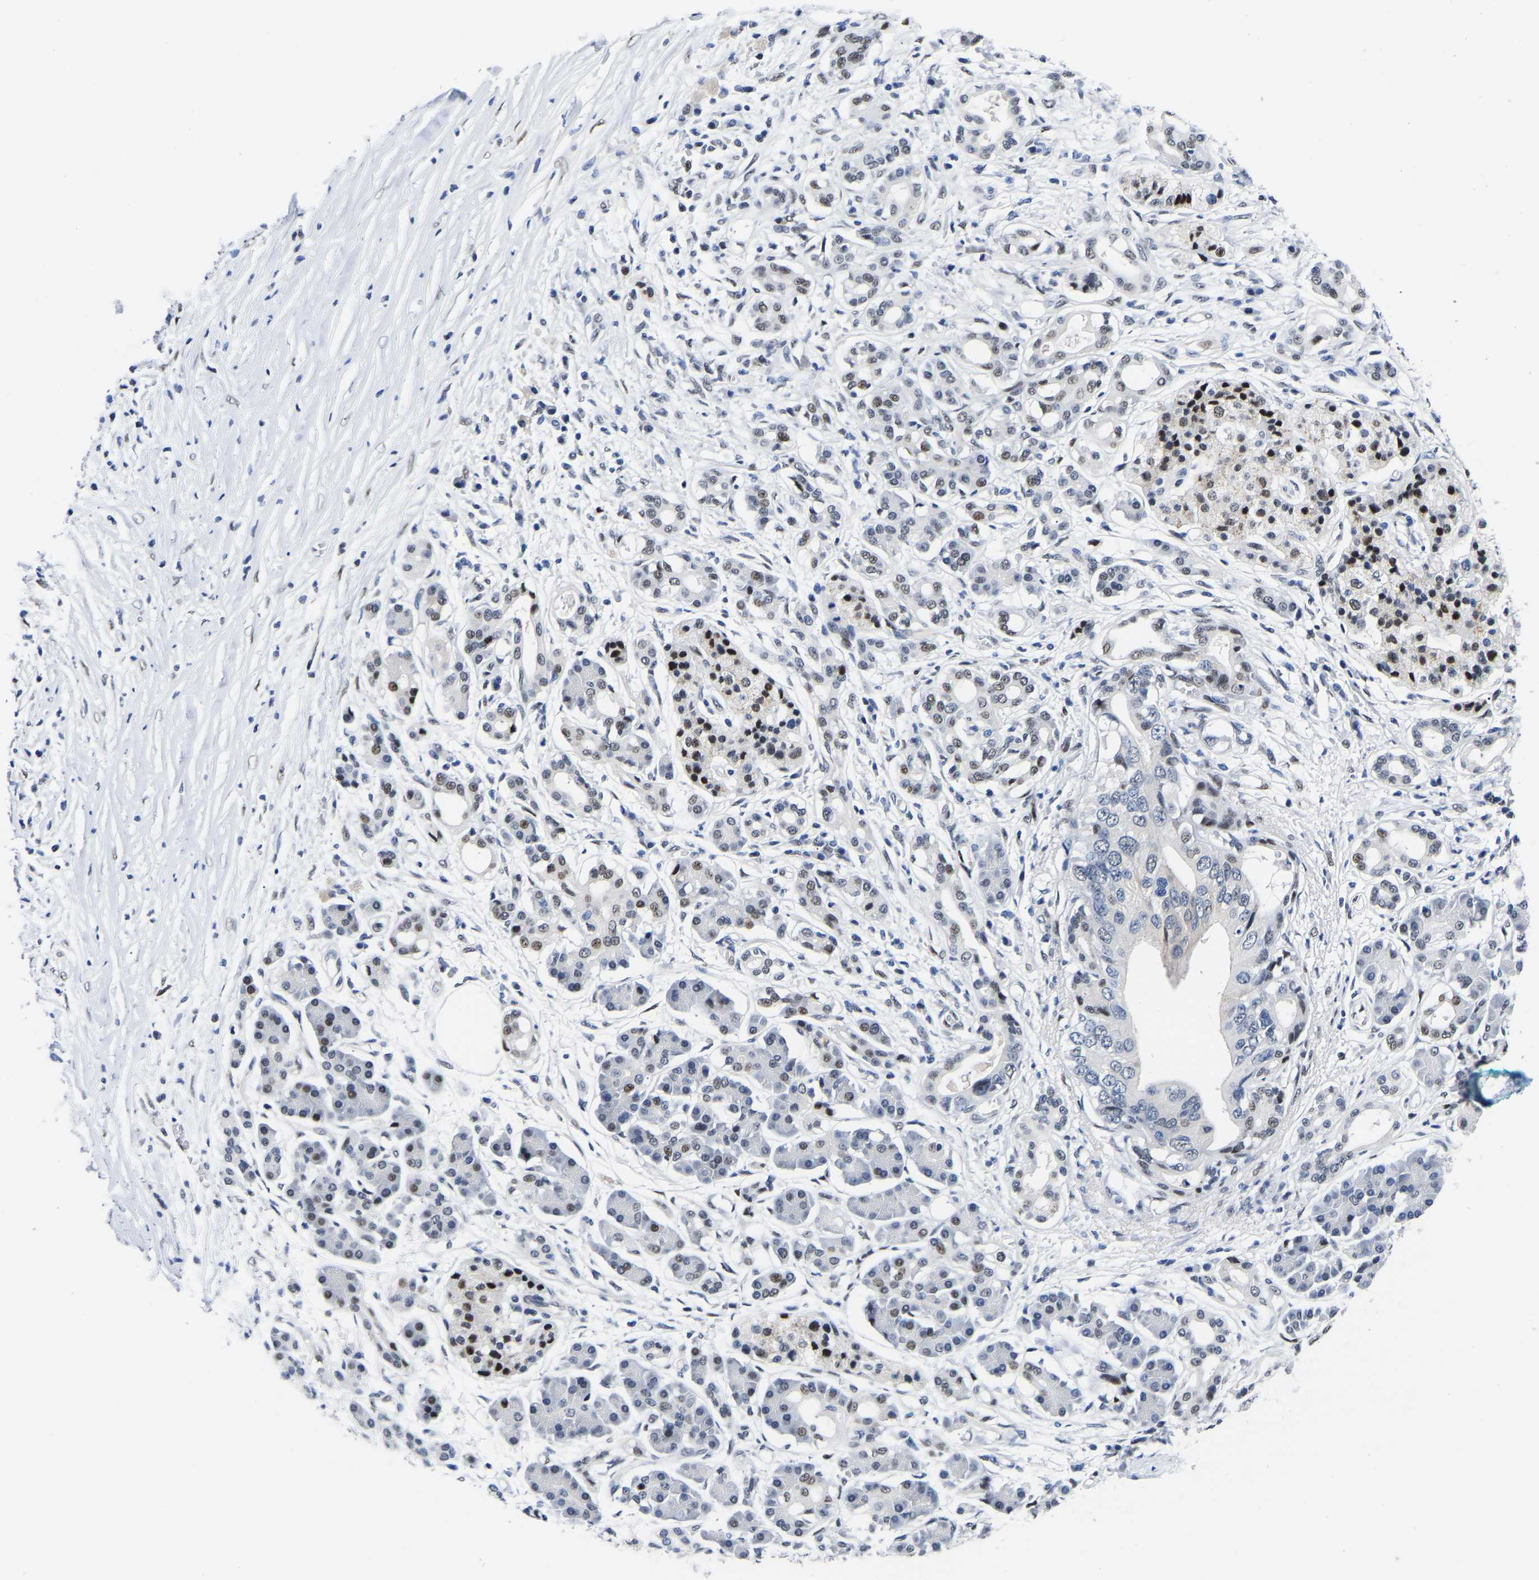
{"staining": {"intensity": "negative", "quantity": "none", "location": "none"}, "tissue": "pancreatic cancer", "cell_type": "Tumor cells", "image_type": "cancer", "snomed": [{"axis": "morphology", "description": "Adenocarcinoma, NOS"}, {"axis": "topography", "description": "Pancreas"}], "caption": "A micrograph of pancreatic cancer (adenocarcinoma) stained for a protein reveals no brown staining in tumor cells.", "gene": "PTRHD1", "patient": {"sex": "male", "age": 77}}